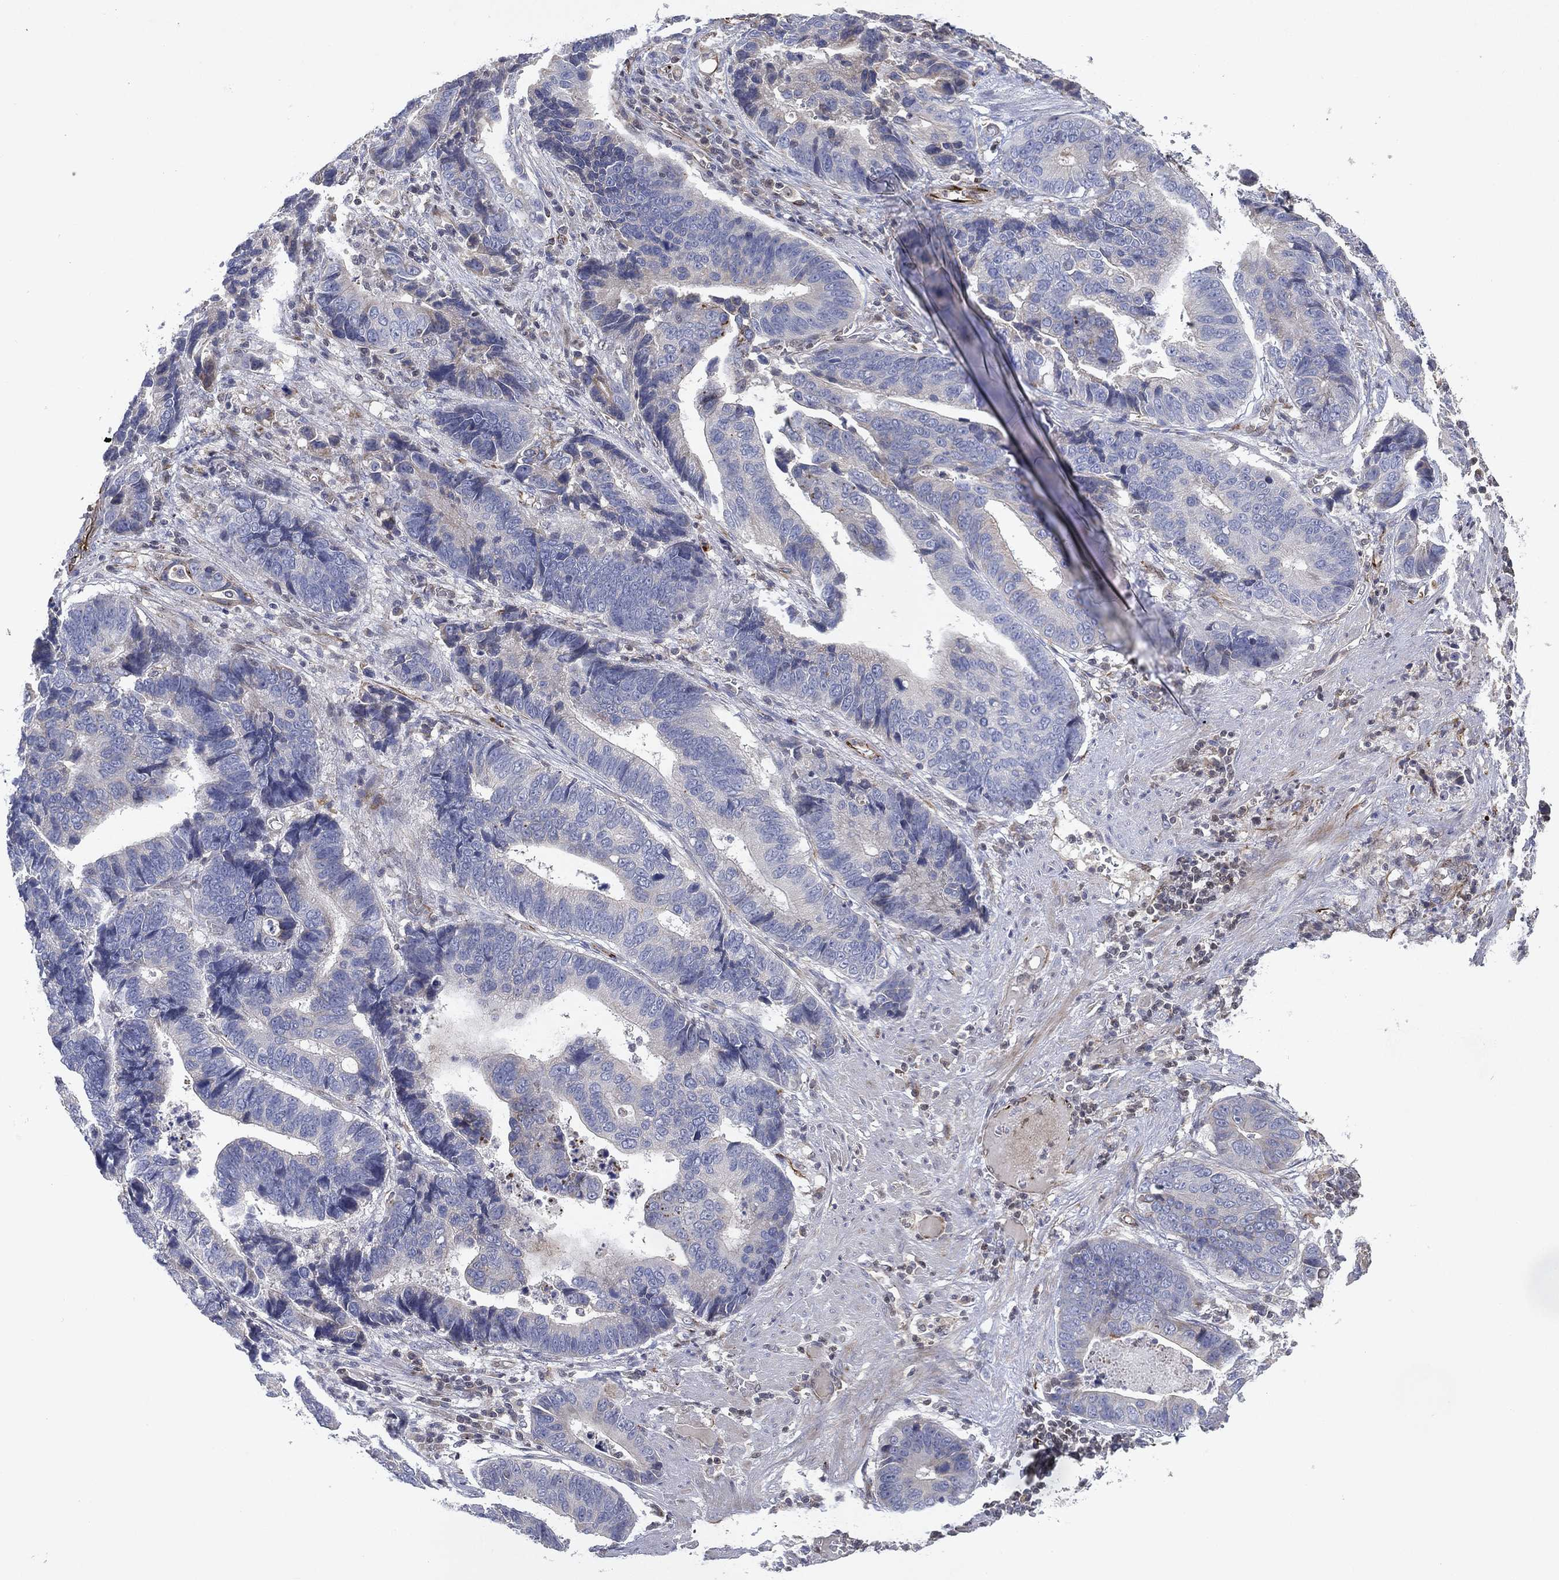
{"staining": {"intensity": "negative", "quantity": "none", "location": "none"}, "tissue": "stomach cancer", "cell_type": "Tumor cells", "image_type": "cancer", "snomed": [{"axis": "morphology", "description": "Adenocarcinoma, NOS"}, {"axis": "topography", "description": "Stomach"}], "caption": "Immunohistochemistry (IHC) histopathology image of human adenocarcinoma (stomach) stained for a protein (brown), which shows no expression in tumor cells. (Stains: DAB (3,3'-diaminobenzidine) immunohistochemistry with hematoxylin counter stain, Microscopy: brightfield microscopy at high magnification).", "gene": "FLI1", "patient": {"sex": "male", "age": 84}}